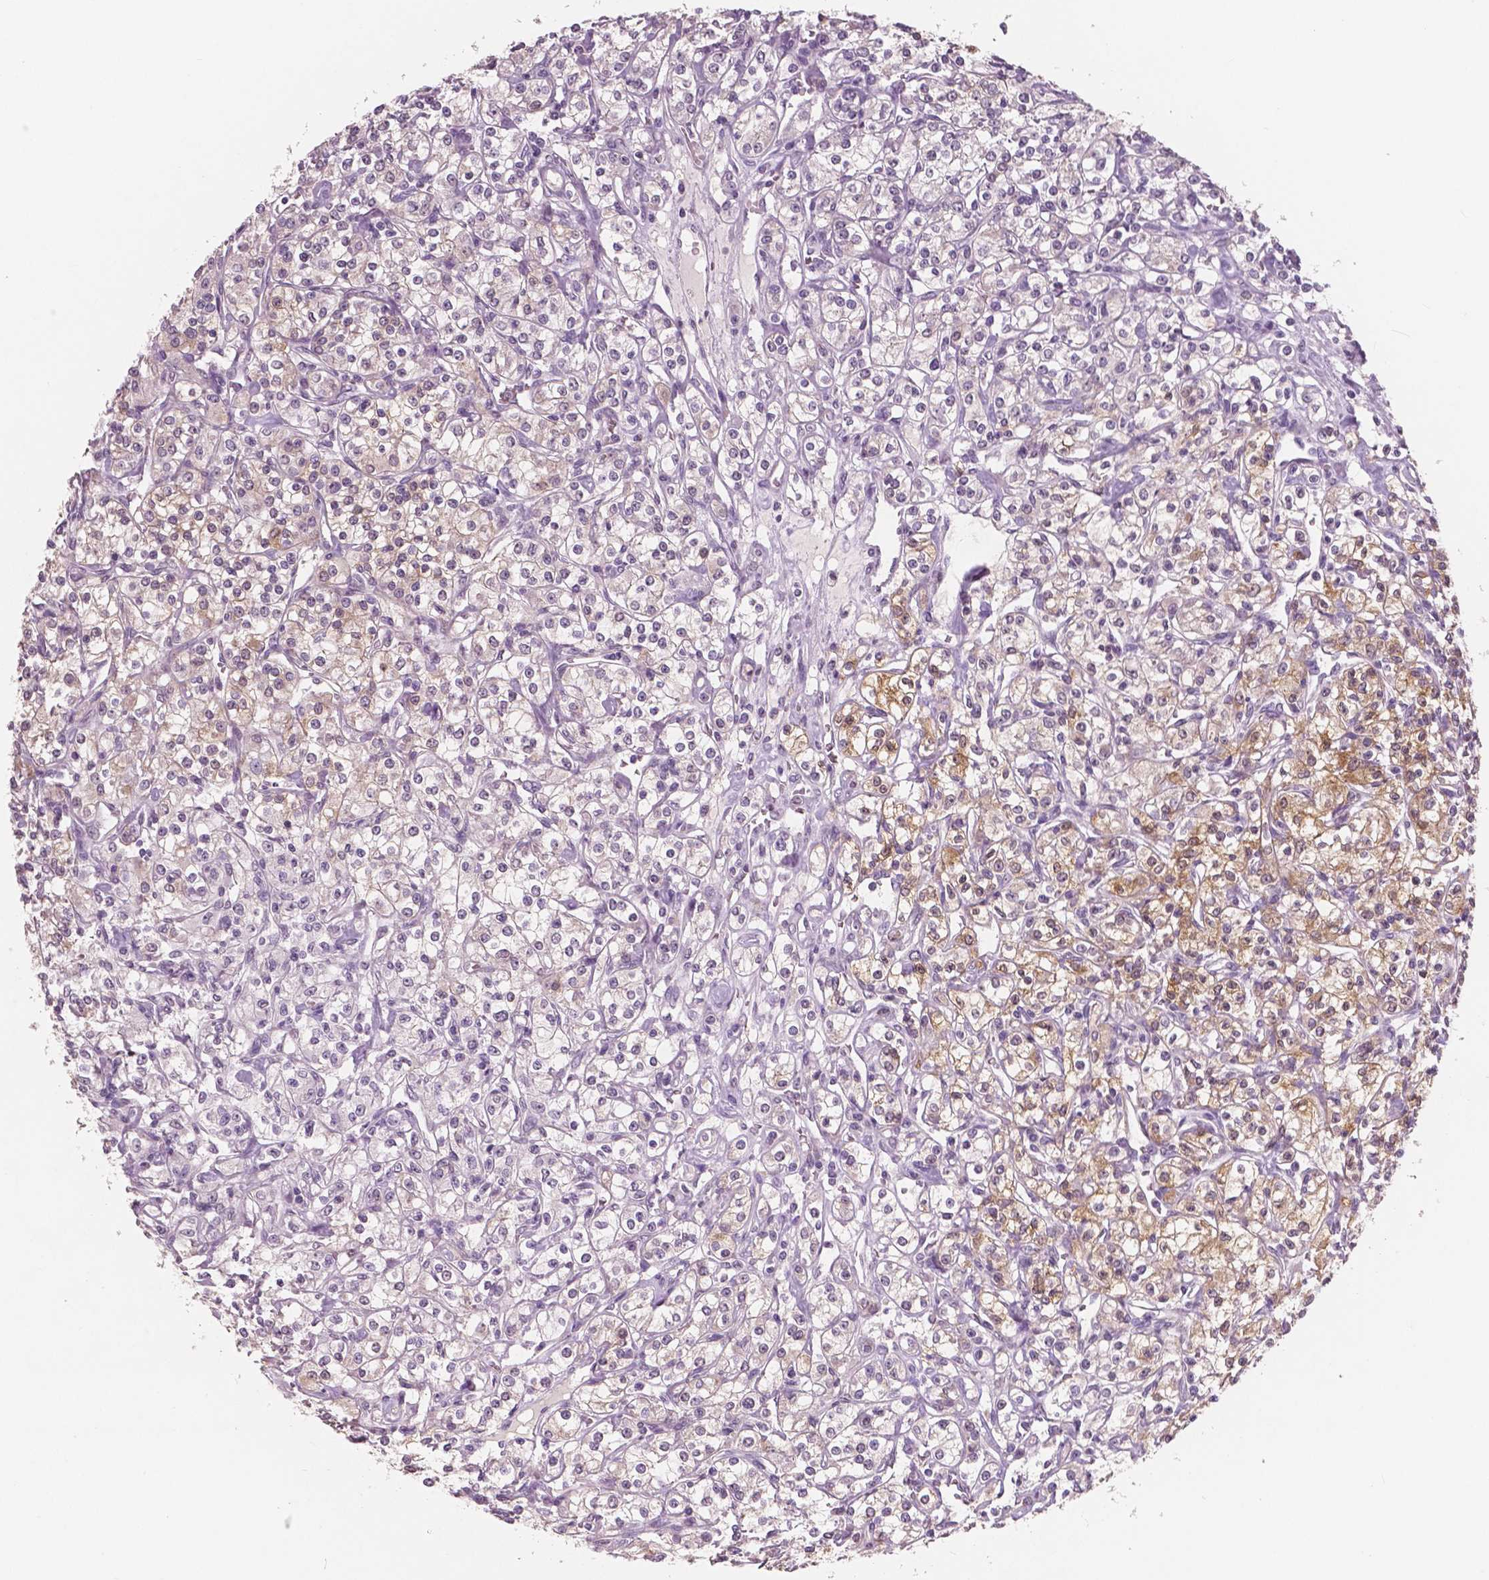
{"staining": {"intensity": "negative", "quantity": "none", "location": "none"}, "tissue": "renal cancer", "cell_type": "Tumor cells", "image_type": "cancer", "snomed": [{"axis": "morphology", "description": "Adenocarcinoma, NOS"}, {"axis": "topography", "description": "Kidney"}], "caption": "Protein analysis of renal adenocarcinoma demonstrates no significant staining in tumor cells.", "gene": "NECAB1", "patient": {"sex": "male", "age": 77}}